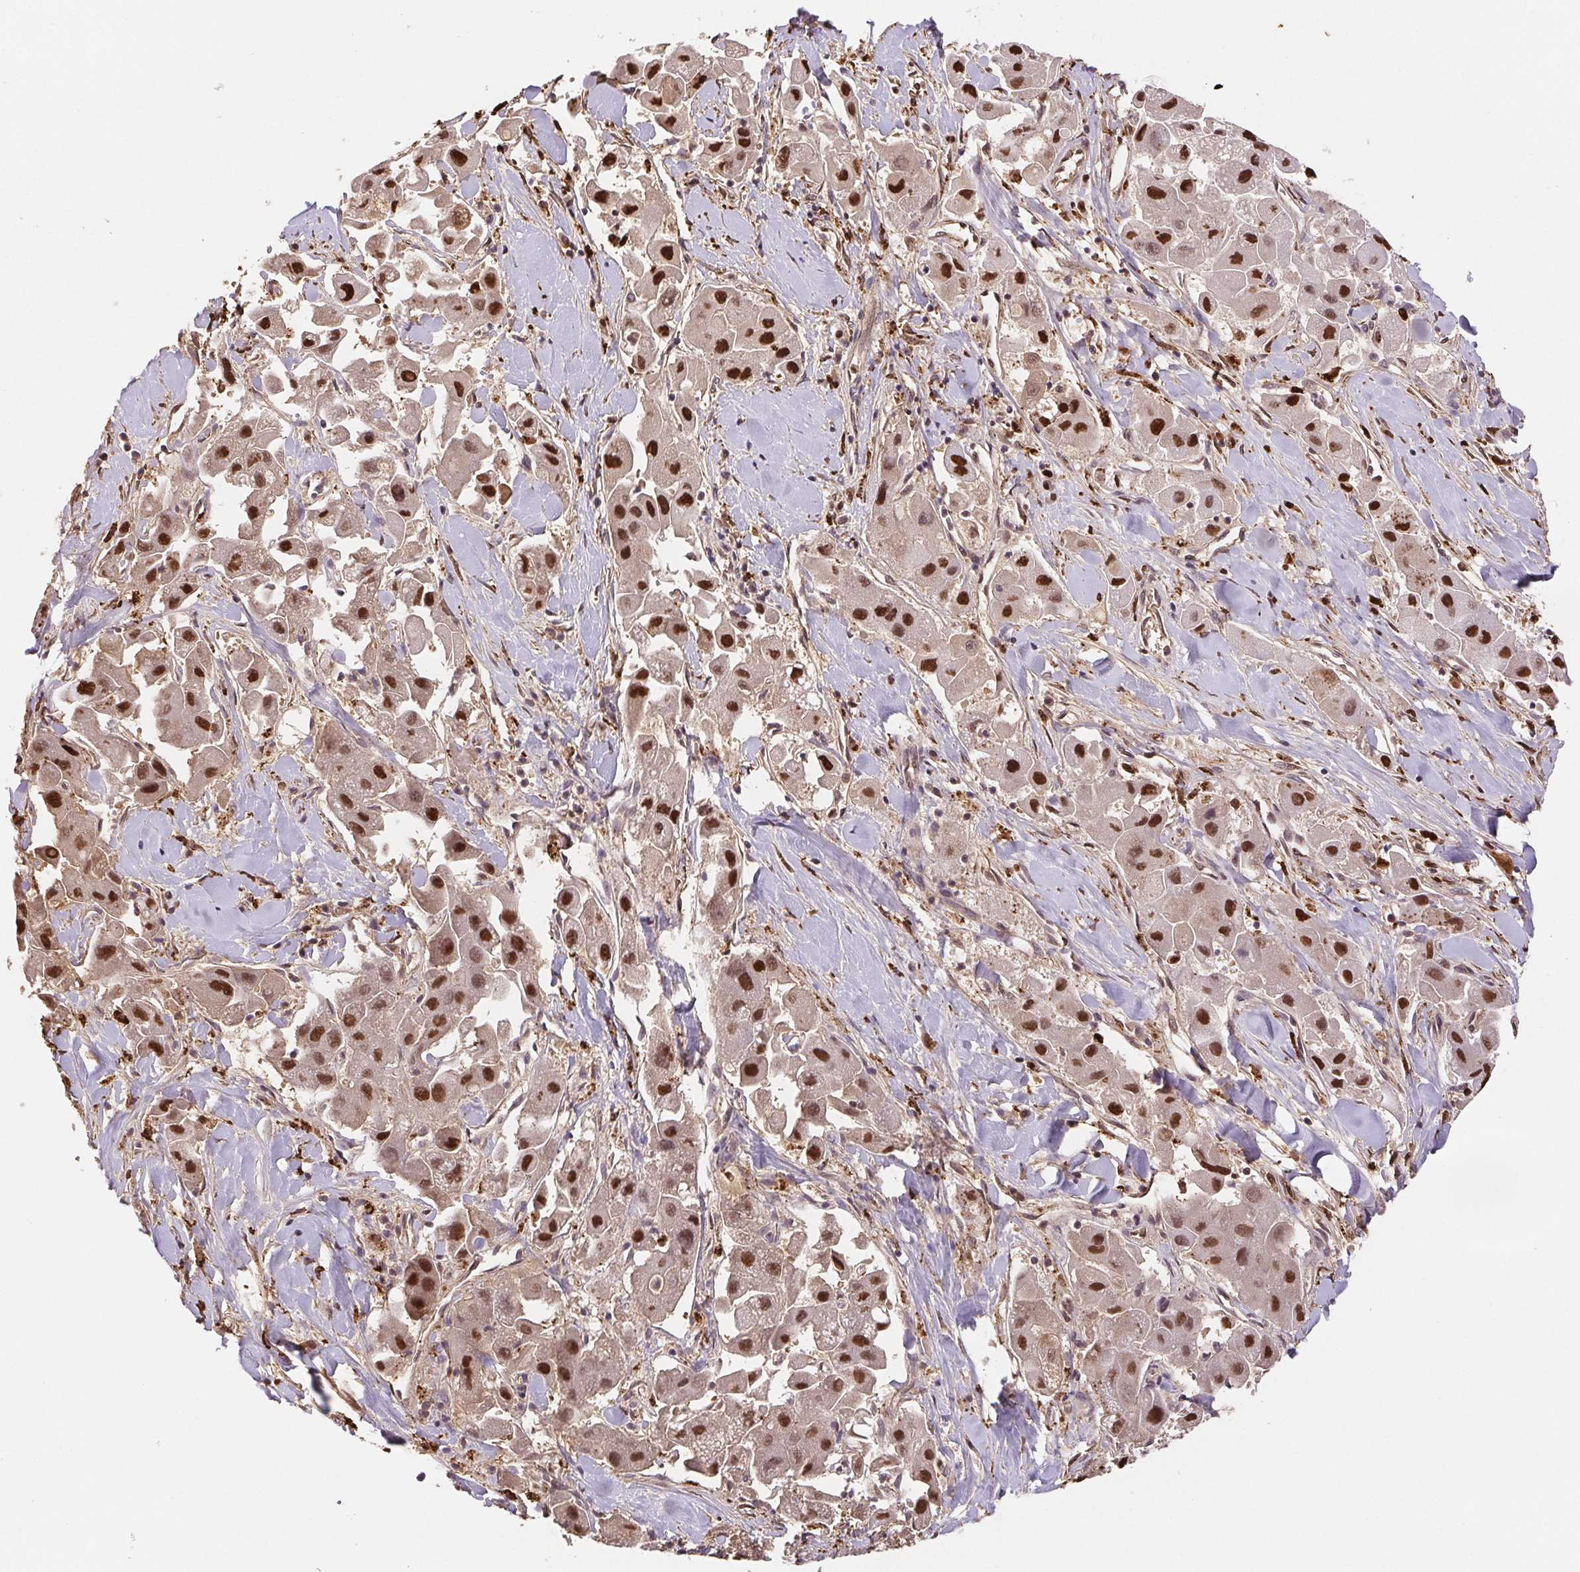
{"staining": {"intensity": "strong", "quantity": ">75%", "location": "nuclear"}, "tissue": "liver cancer", "cell_type": "Tumor cells", "image_type": "cancer", "snomed": [{"axis": "morphology", "description": "Carcinoma, Hepatocellular, NOS"}, {"axis": "topography", "description": "Liver"}], "caption": "A high-resolution image shows immunohistochemistry staining of liver cancer, which displays strong nuclear staining in about >75% of tumor cells.", "gene": "SET", "patient": {"sex": "male", "age": 24}}